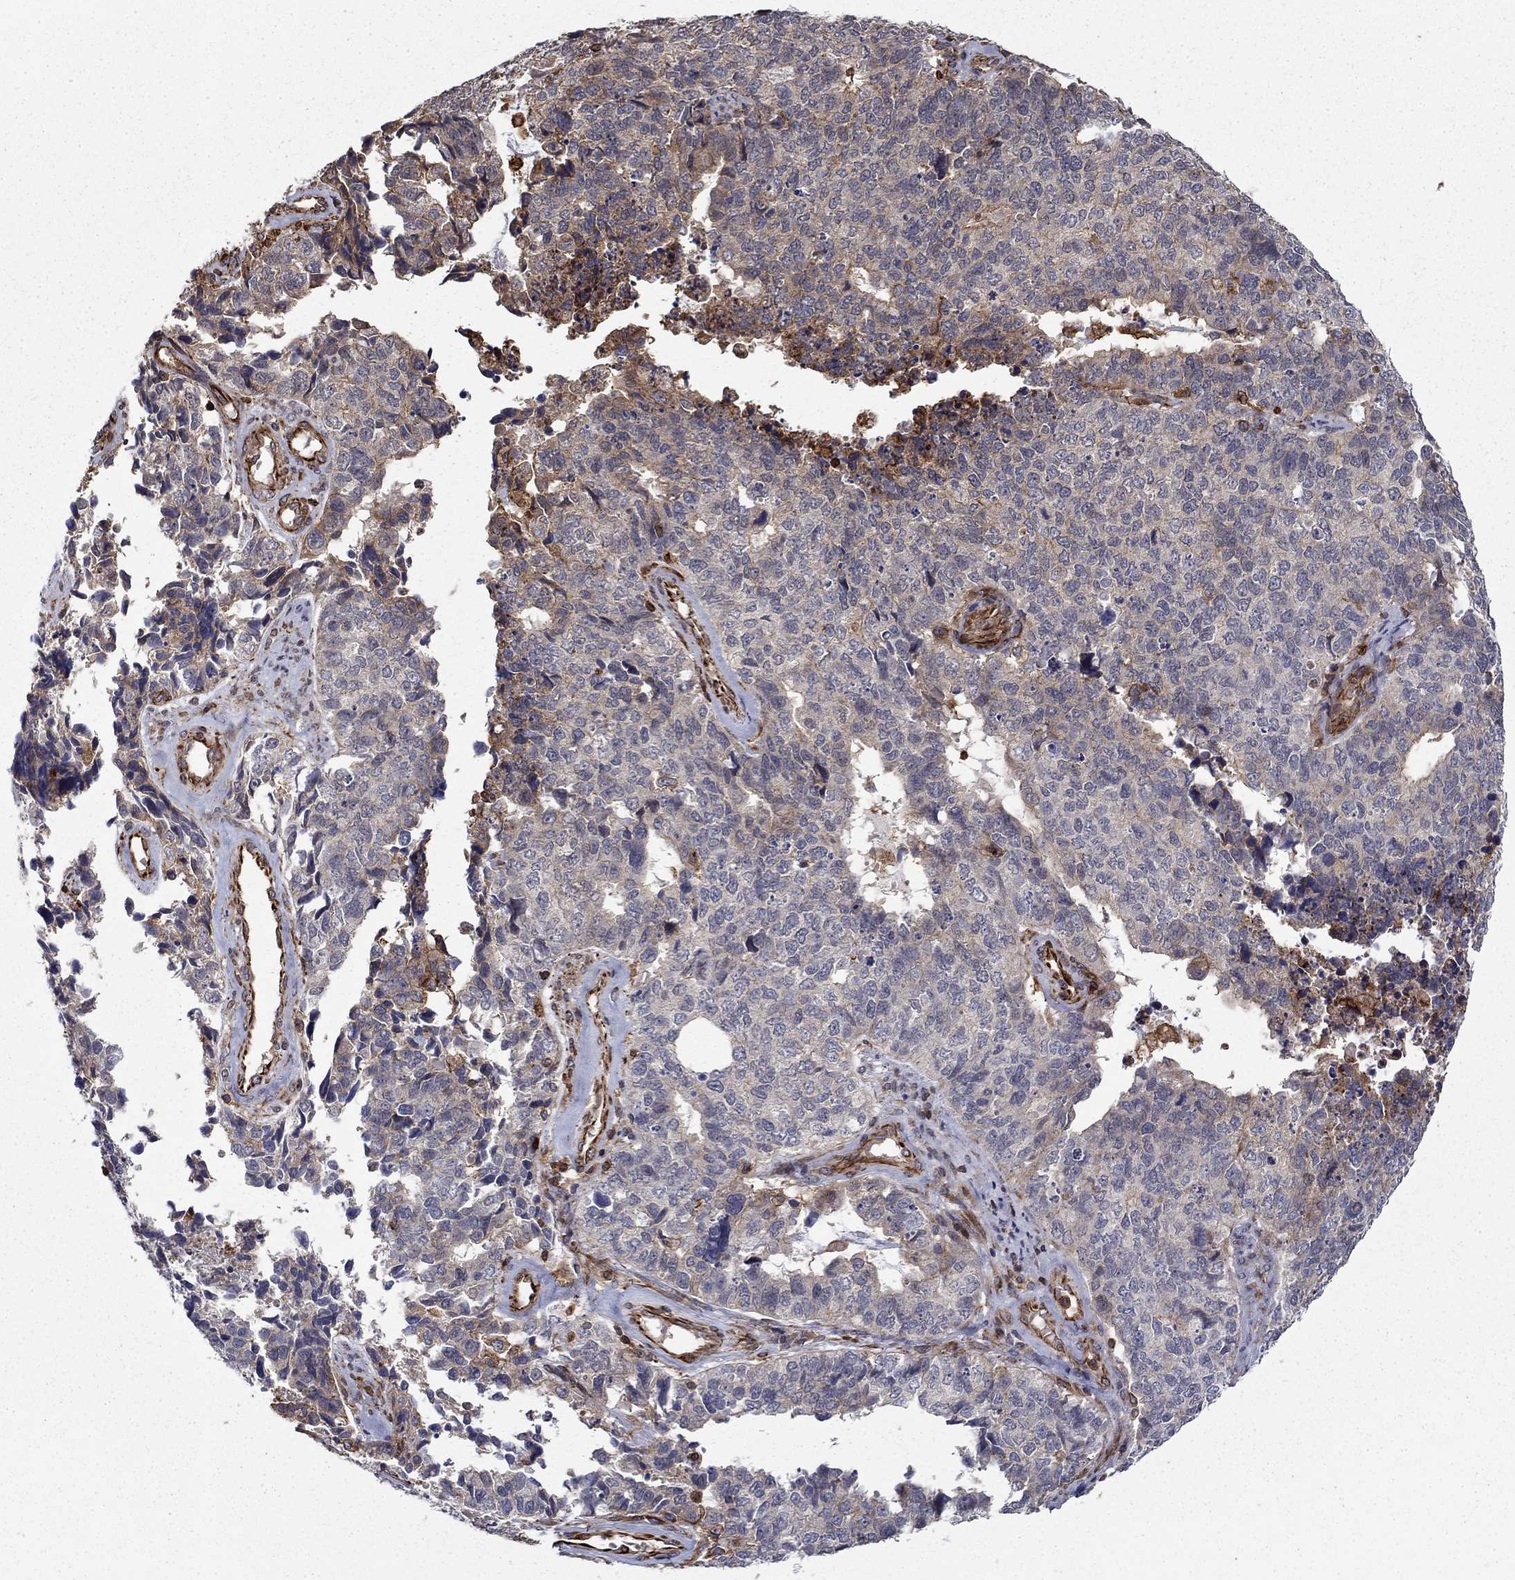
{"staining": {"intensity": "weak", "quantity": "<25%", "location": "cytoplasmic/membranous"}, "tissue": "cervical cancer", "cell_type": "Tumor cells", "image_type": "cancer", "snomed": [{"axis": "morphology", "description": "Squamous cell carcinoma, NOS"}, {"axis": "topography", "description": "Cervix"}], "caption": "A high-resolution photomicrograph shows IHC staining of cervical cancer (squamous cell carcinoma), which demonstrates no significant expression in tumor cells.", "gene": "ADM", "patient": {"sex": "female", "age": 63}}